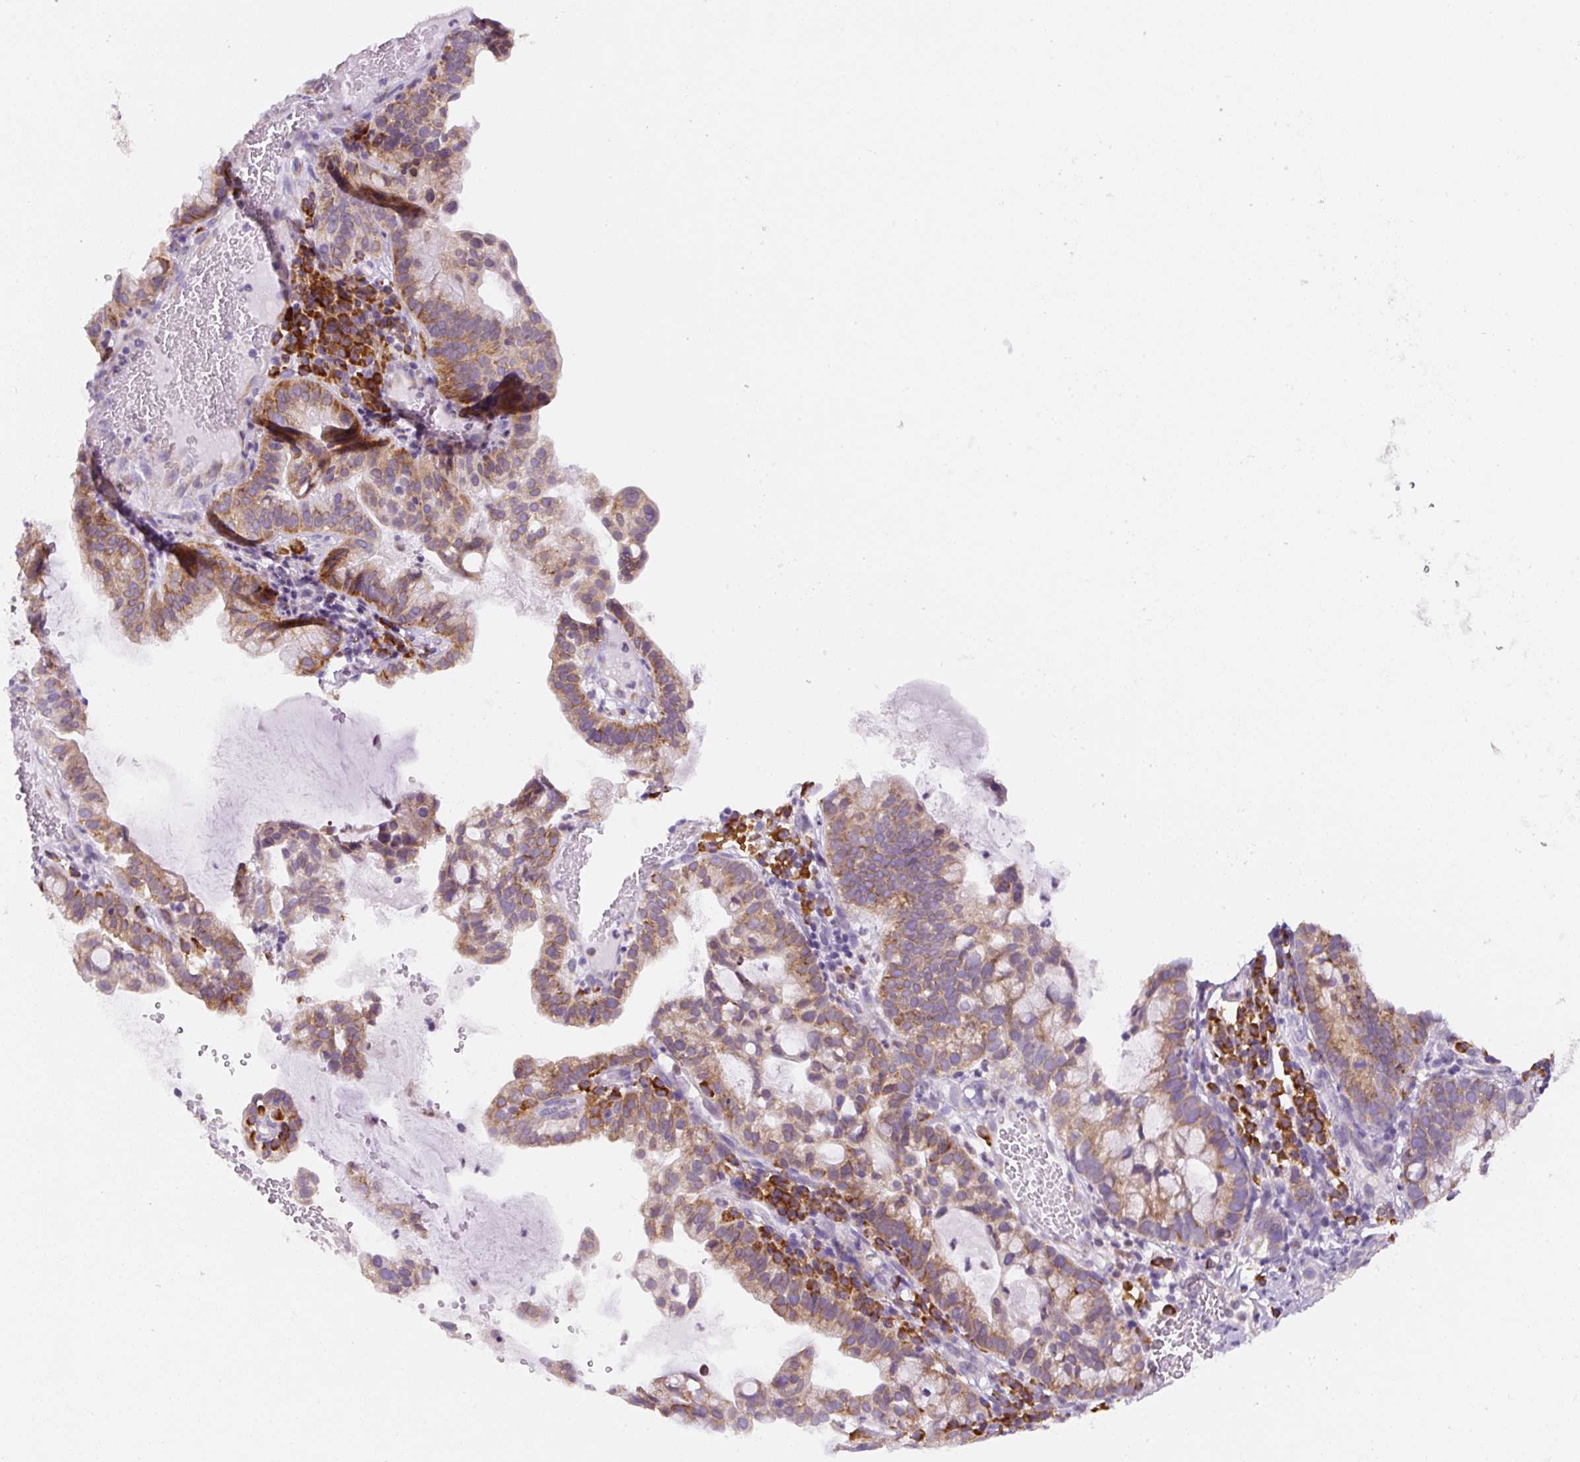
{"staining": {"intensity": "moderate", "quantity": ">75%", "location": "cytoplasmic/membranous"}, "tissue": "cervical cancer", "cell_type": "Tumor cells", "image_type": "cancer", "snomed": [{"axis": "morphology", "description": "Adenocarcinoma, NOS"}, {"axis": "topography", "description": "Cervix"}], "caption": "Tumor cells reveal medium levels of moderate cytoplasmic/membranous staining in about >75% of cells in cervical cancer (adenocarcinoma).", "gene": "DDOST", "patient": {"sex": "female", "age": 41}}